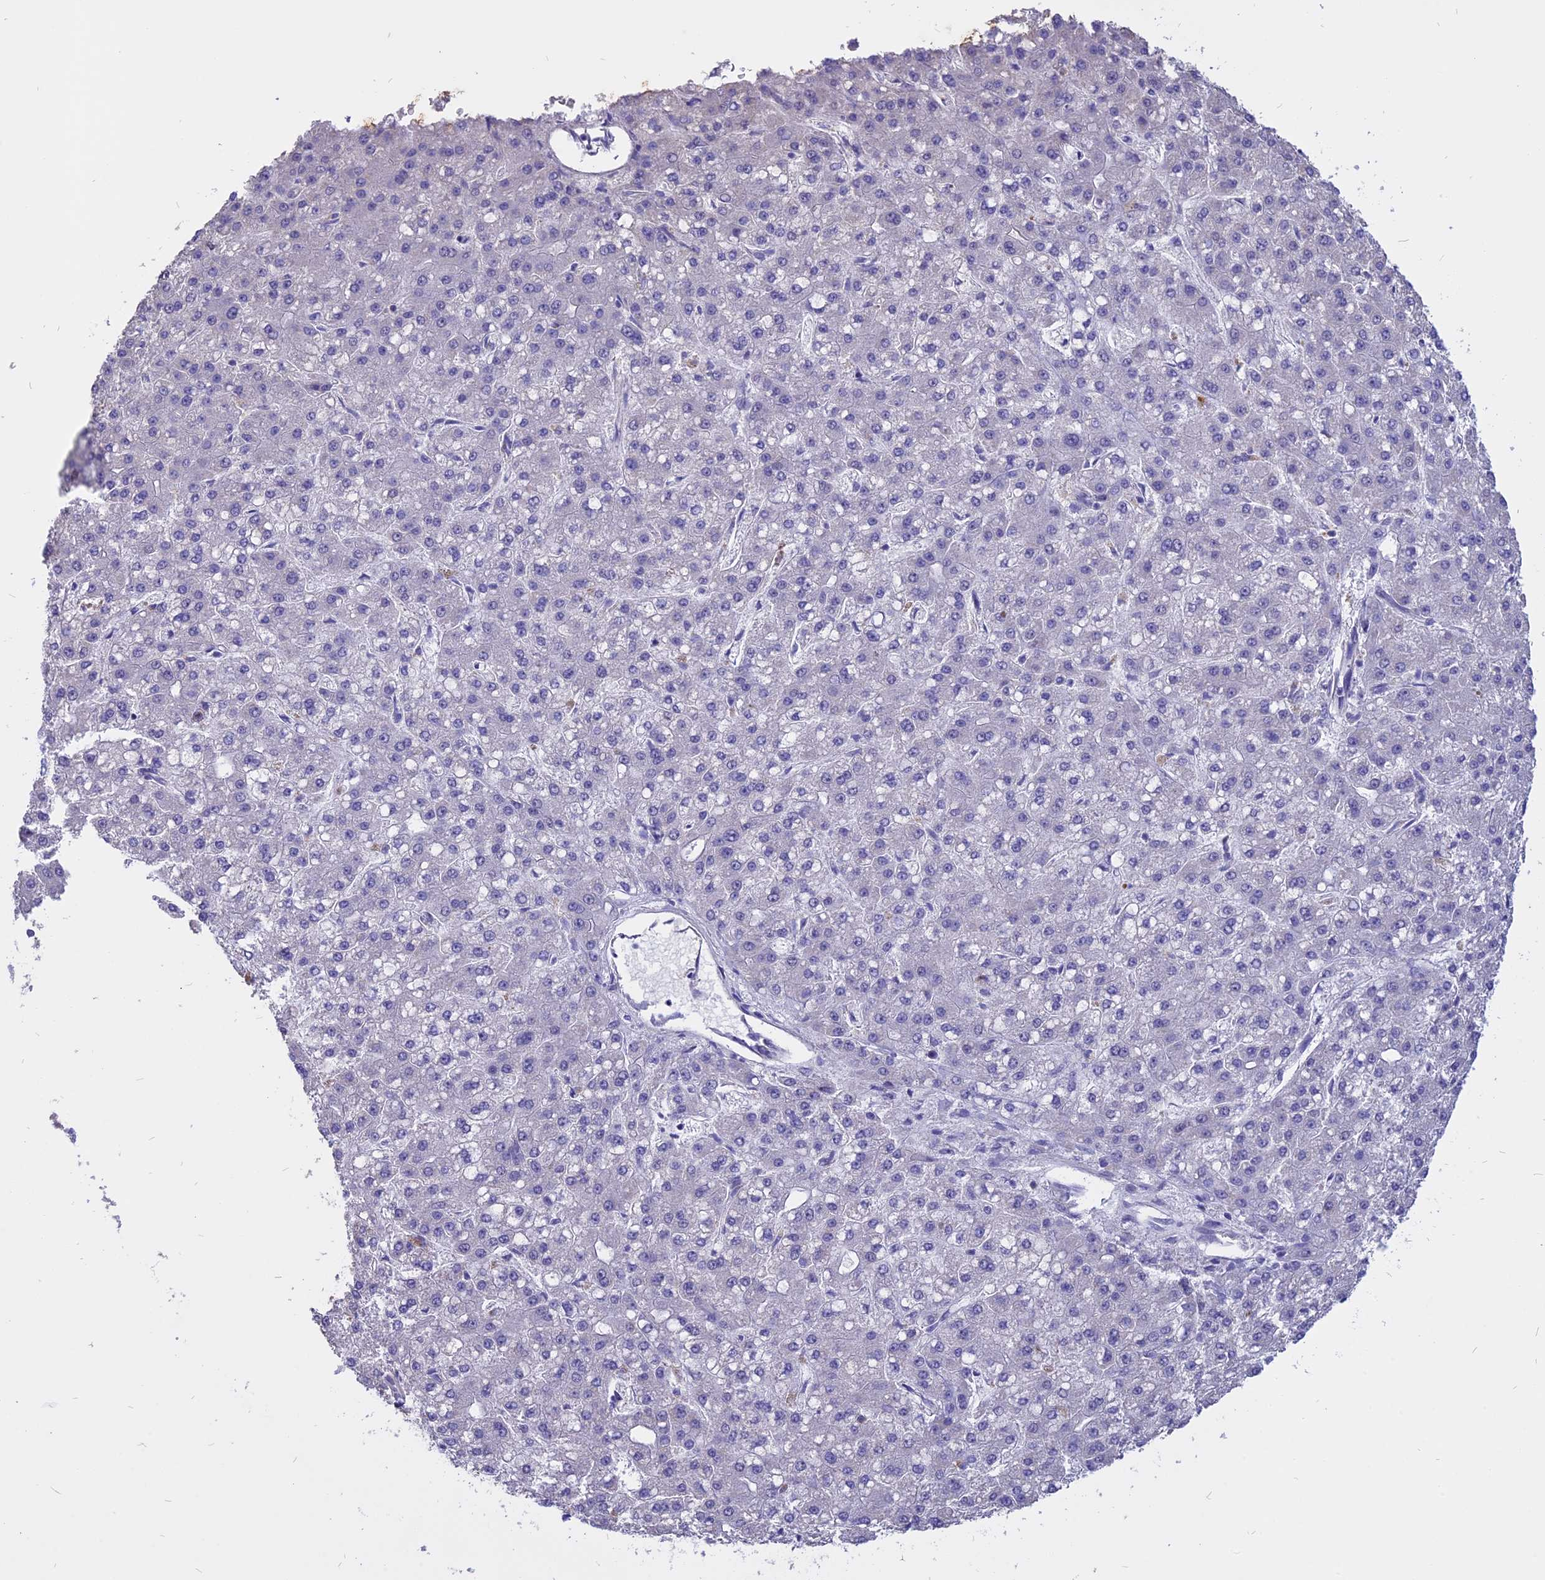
{"staining": {"intensity": "negative", "quantity": "none", "location": "none"}, "tissue": "liver cancer", "cell_type": "Tumor cells", "image_type": "cancer", "snomed": [{"axis": "morphology", "description": "Carcinoma, Hepatocellular, NOS"}, {"axis": "topography", "description": "Liver"}], "caption": "This image is of liver cancer (hepatocellular carcinoma) stained with immunohistochemistry to label a protein in brown with the nuclei are counter-stained blue. There is no expression in tumor cells.", "gene": "CARMIL2", "patient": {"sex": "male", "age": 67}}